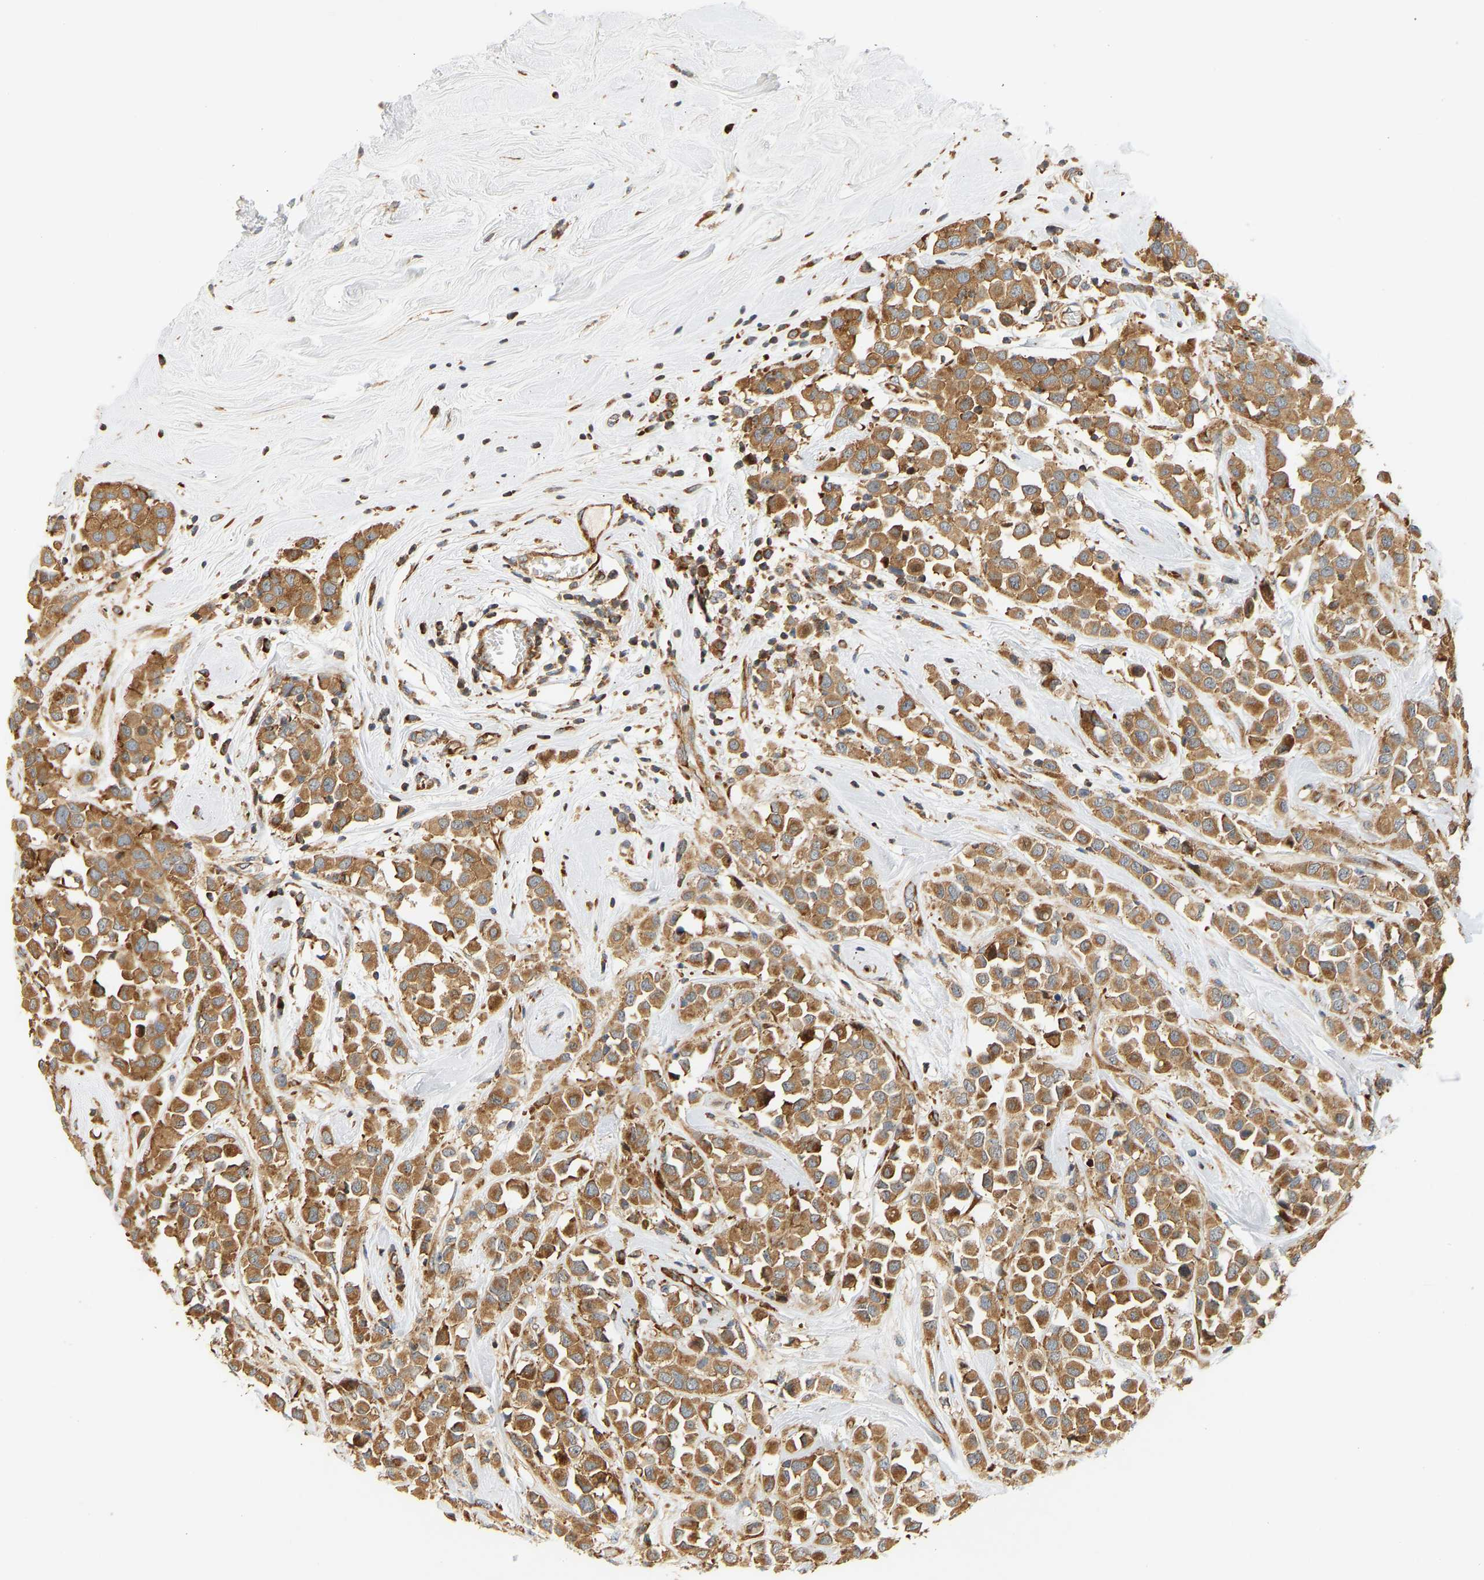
{"staining": {"intensity": "moderate", "quantity": ">75%", "location": "cytoplasmic/membranous"}, "tissue": "breast cancer", "cell_type": "Tumor cells", "image_type": "cancer", "snomed": [{"axis": "morphology", "description": "Duct carcinoma"}, {"axis": "topography", "description": "Breast"}], "caption": "Invasive ductal carcinoma (breast) was stained to show a protein in brown. There is medium levels of moderate cytoplasmic/membranous expression in about >75% of tumor cells.", "gene": "RPS14", "patient": {"sex": "female", "age": 61}}